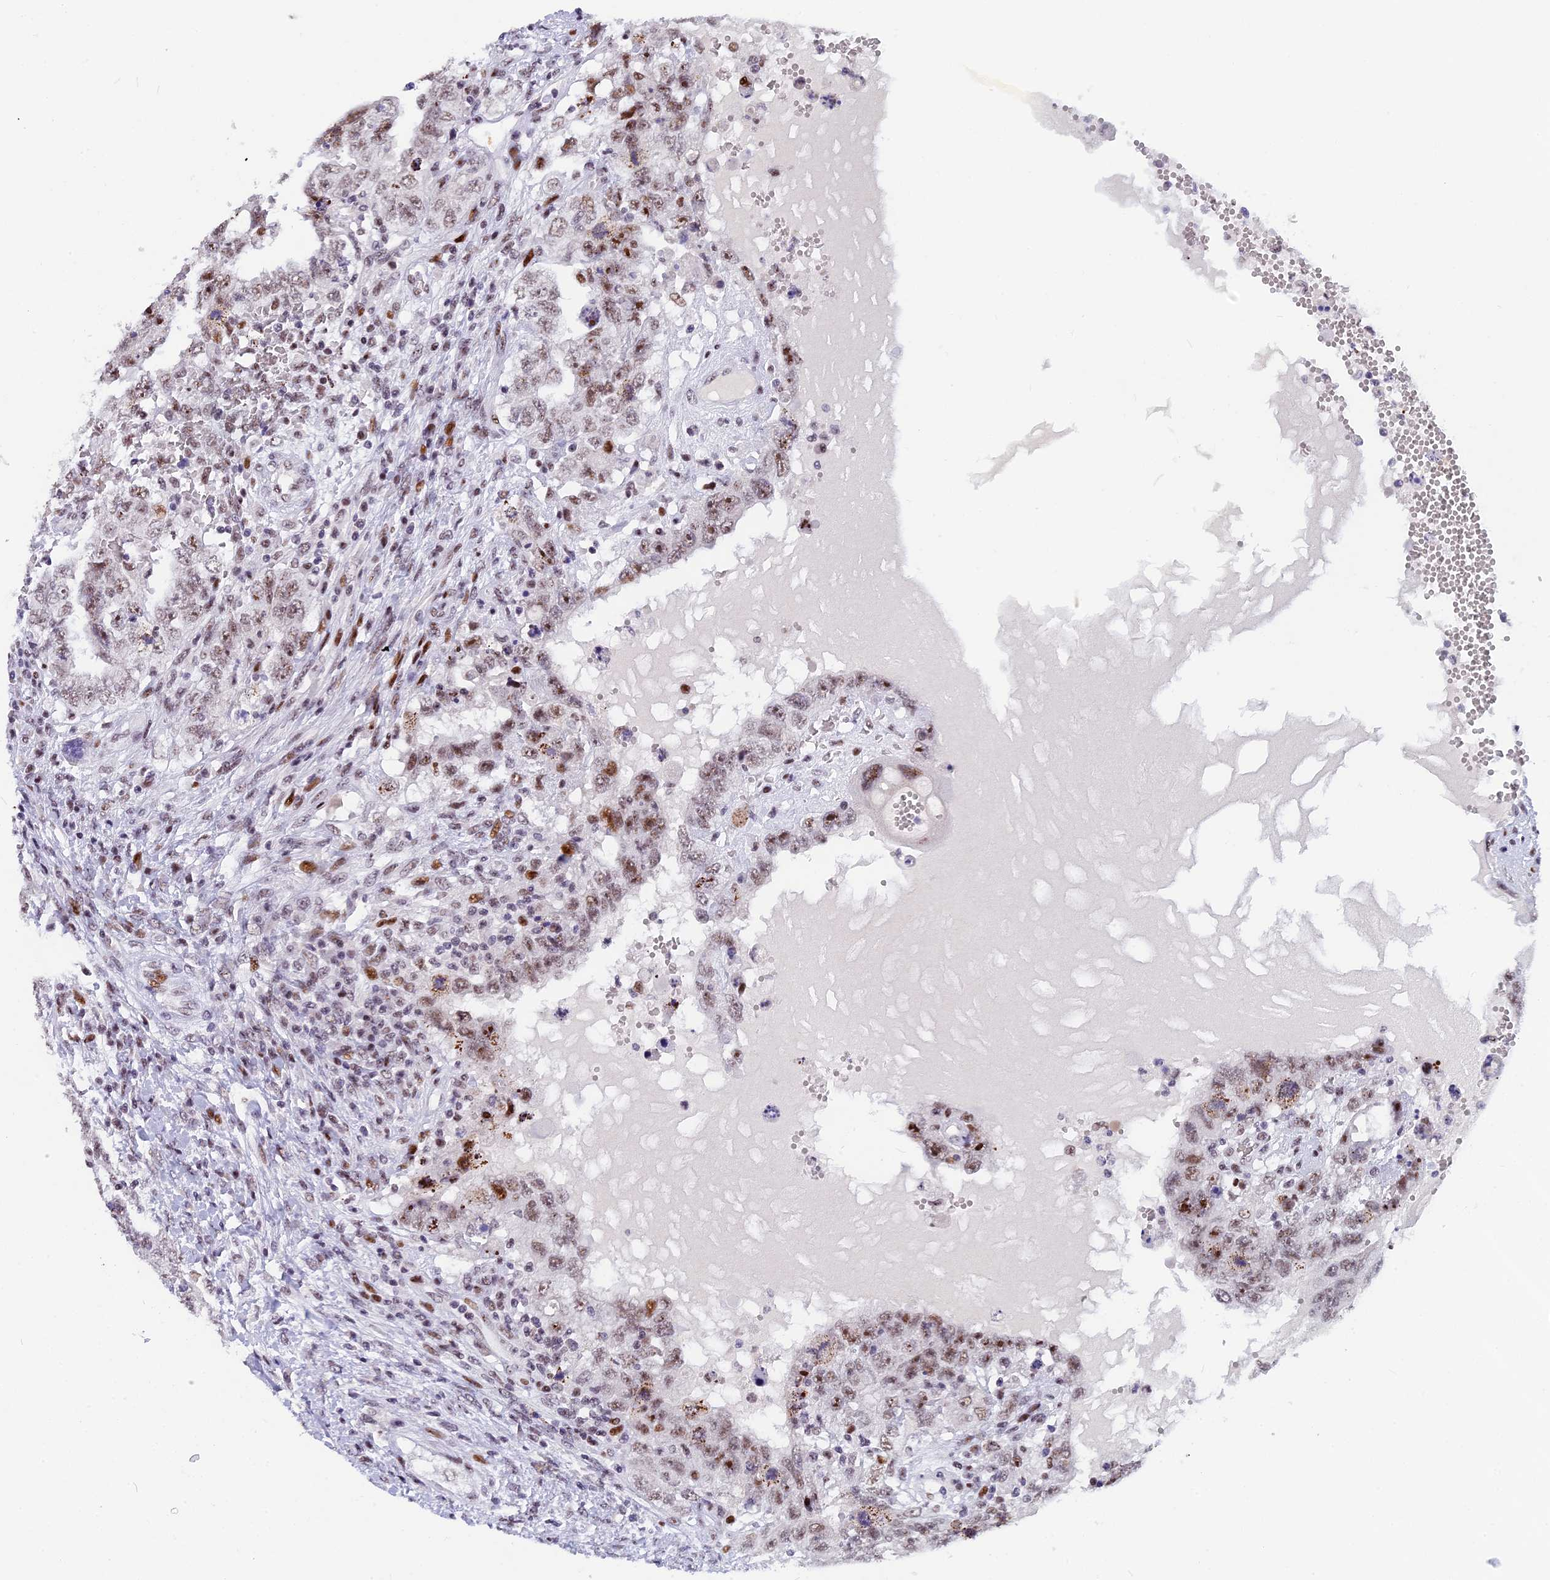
{"staining": {"intensity": "moderate", "quantity": ">75%", "location": "nuclear"}, "tissue": "testis cancer", "cell_type": "Tumor cells", "image_type": "cancer", "snomed": [{"axis": "morphology", "description": "Carcinoma, Embryonal, NOS"}, {"axis": "topography", "description": "Testis"}], "caption": "There is medium levels of moderate nuclear staining in tumor cells of testis embryonal carcinoma, as demonstrated by immunohistochemical staining (brown color).", "gene": "NSA2", "patient": {"sex": "male", "age": 26}}